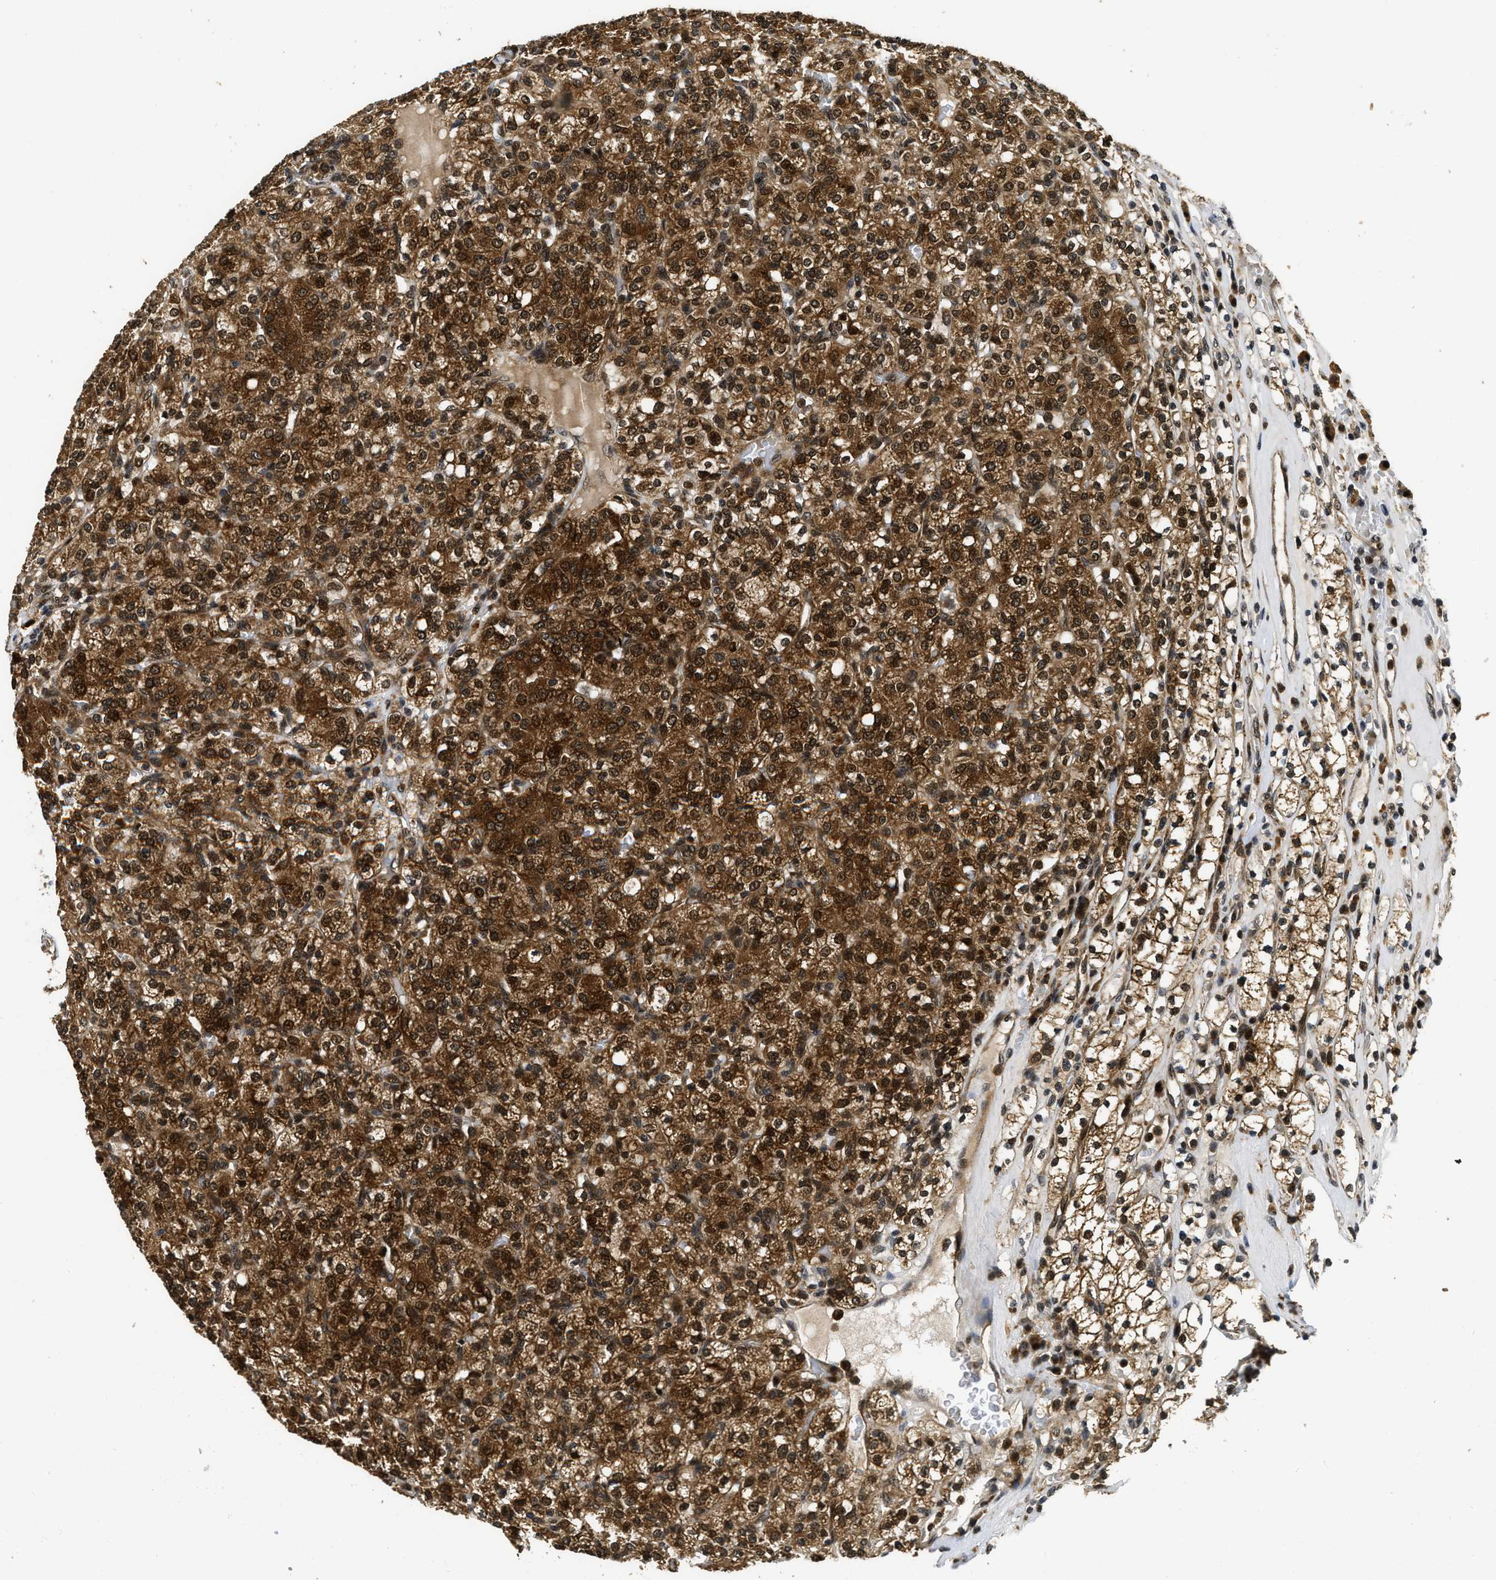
{"staining": {"intensity": "strong", "quantity": ">75%", "location": "cytoplasmic/membranous,nuclear"}, "tissue": "renal cancer", "cell_type": "Tumor cells", "image_type": "cancer", "snomed": [{"axis": "morphology", "description": "Adenocarcinoma, NOS"}, {"axis": "topography", "description": "Kidney"}], "caption": "Renal adenocarcinoma stained with a brown dye reveals strong cytoplasmic/membranous and nuclear positive positivity in approximately >75% of tumor cells.", "gene": "ADSL", "patient": {"sex": "male", "age": 77}}